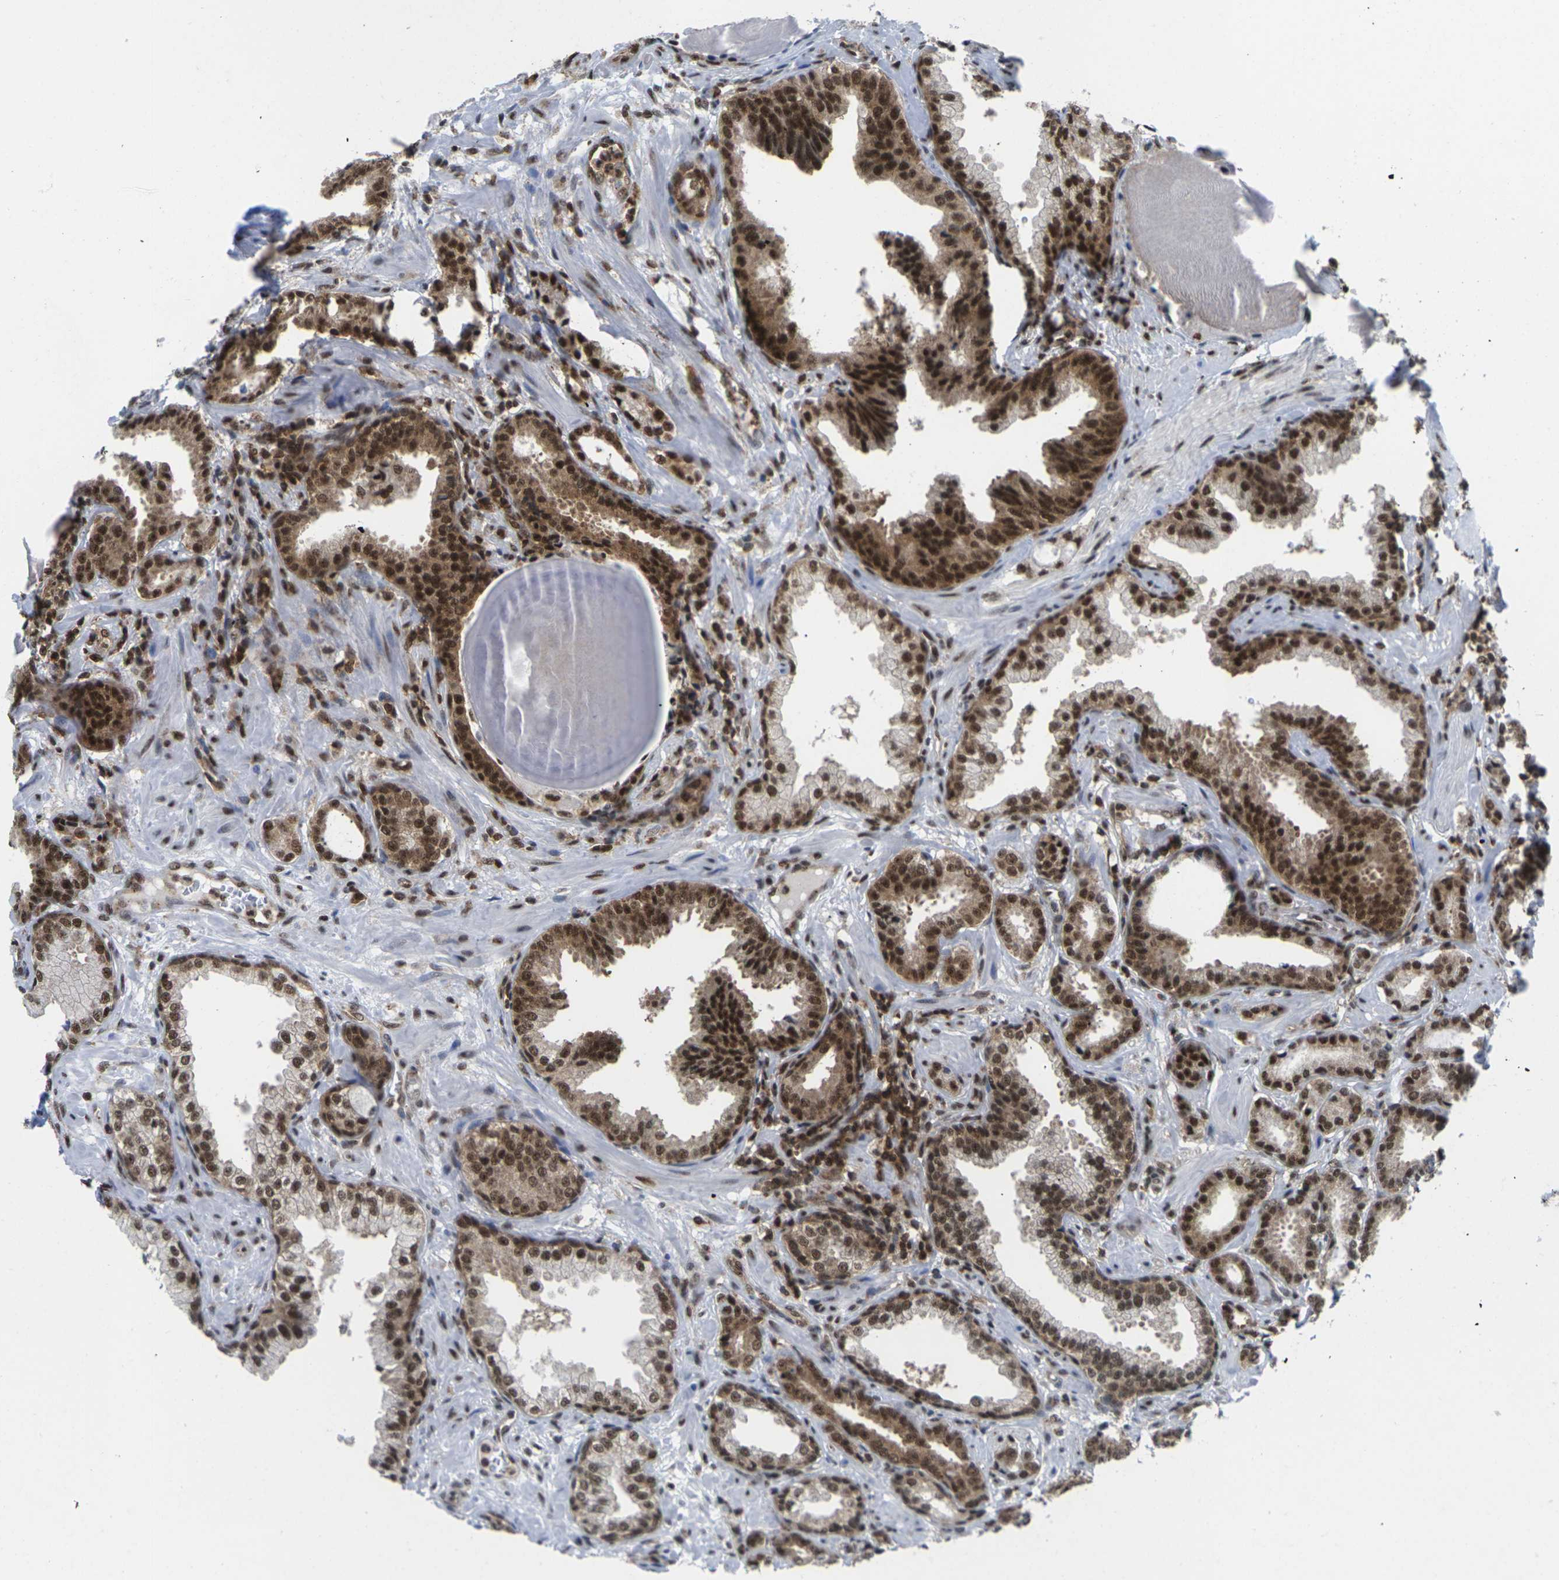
{"staining": {"intensity": "strong", "quantity": ">75%", "location": "cytoplasmic/membranous,nuclear"}, "tissue": "prostate cancer", "cell_type": "Tumor cells", "image_type": "cancer", "snomed": [{"axis": "morphology", "description": "Adenocarcinoma, Low grade"}, {"axis": "topography", "description": "Prostate"}], "caption": "Immunohistochemical staining of low-grade adenocarcinoma (prostate) displays strong cytoplasmic/membranous and nuclear protein expression in about >75% of tumor cells. The staining was performed using DAB (3,3'-diaminobenzidine), with brown indicating positive protein expression. Nuclei are stained blue with hematoxylin.", "gene": "MAGOH", "patient": {"sex": "male", "age": 53}}